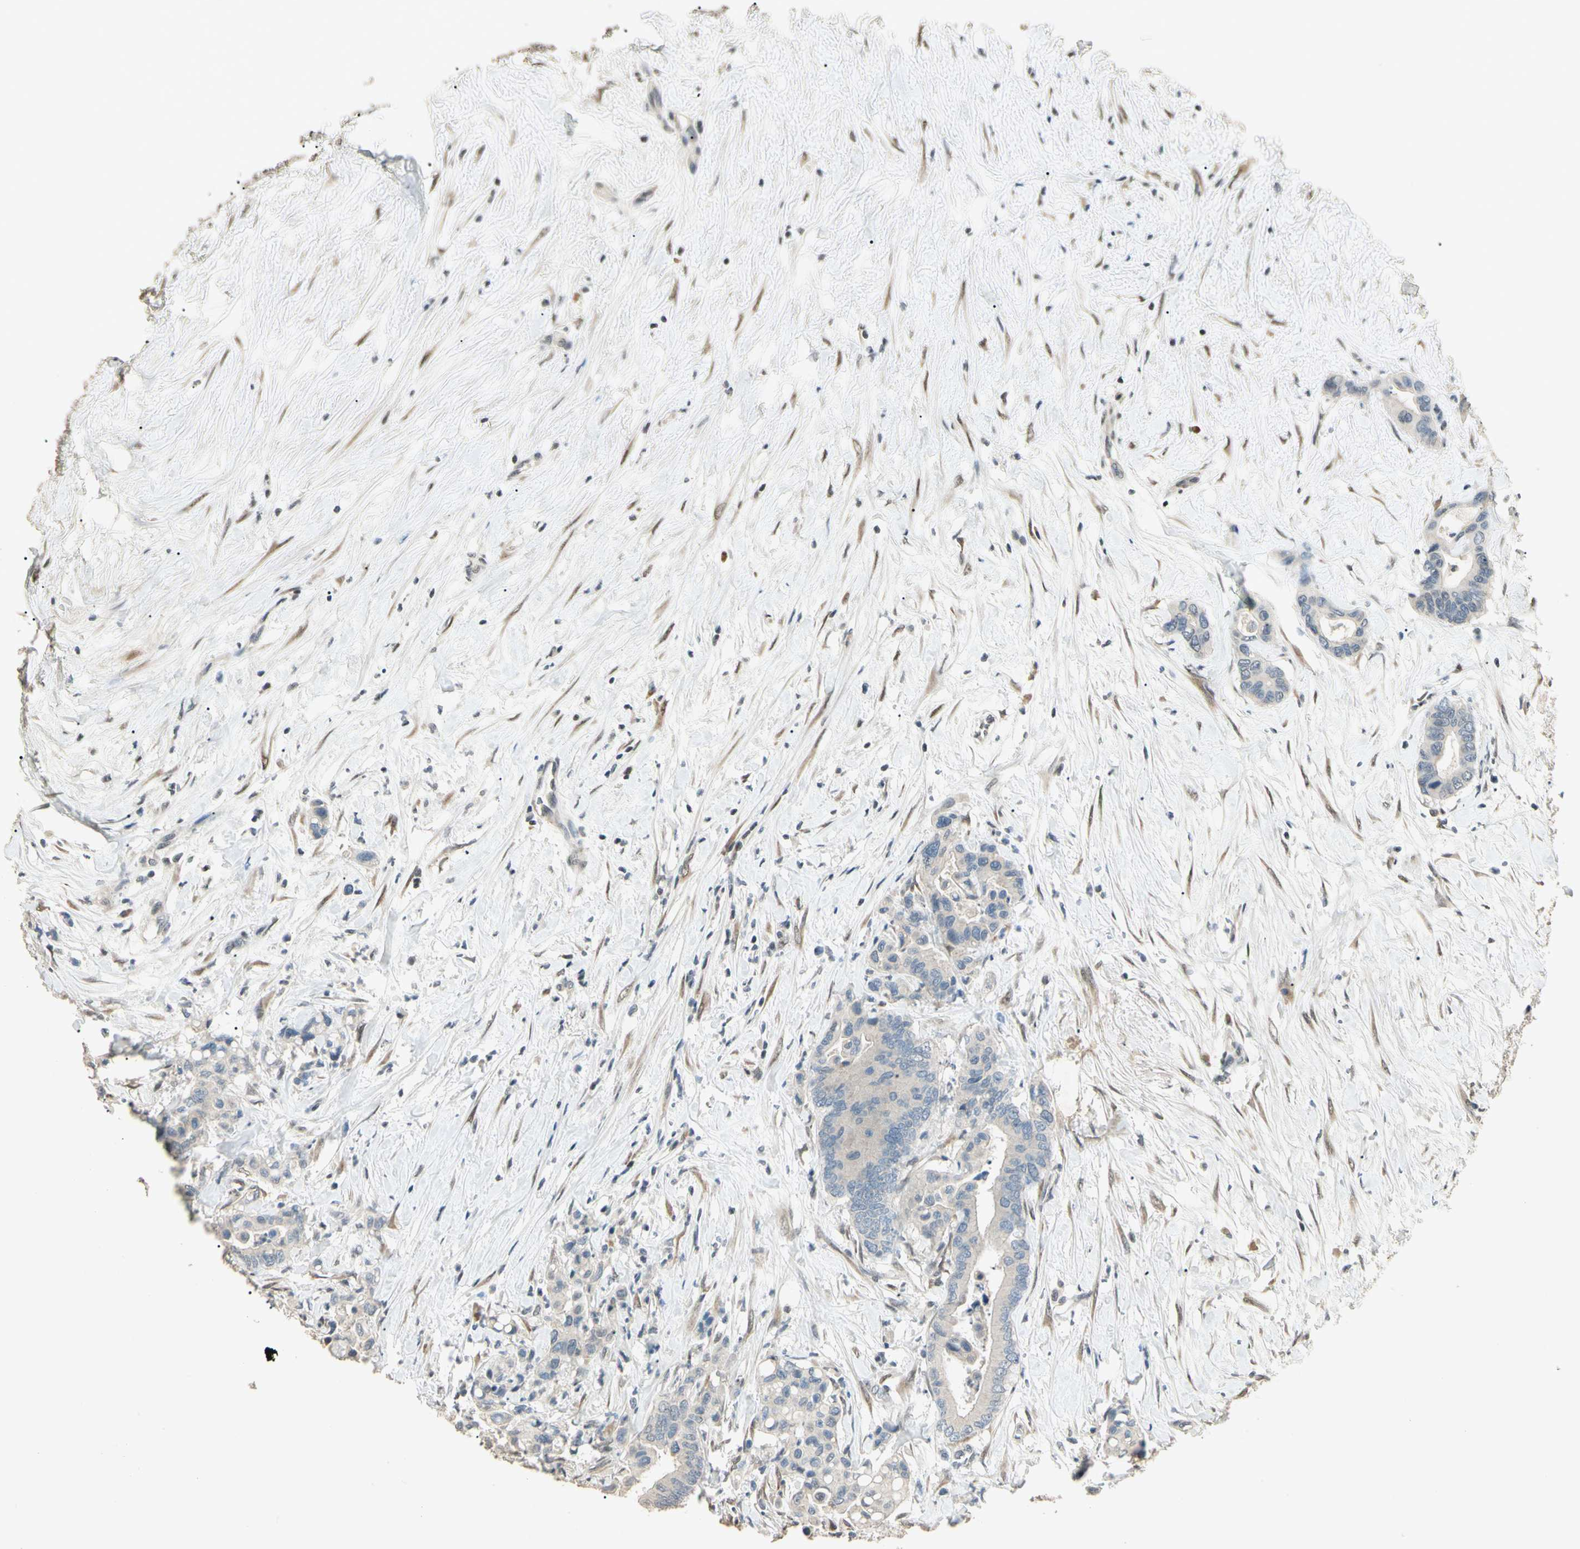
{"staining": {"intensity": "weak", "quantity": "<25%", "location": "cytoplasmic/membranous"}, "tissue": "colorectal cancer", "cell_type": "Tumor cells", "image_type": "cancer", "snomed": [{"axis": "morphology", "description": "Normal tissue, NOS"}, {"axis": "morphology", "description": "Adenocarcinoma, NOS"}, {"axis": "topography", "description": "Colon"}], "caption": "There is no significant staining in tumor cells of adenocarcinoma (colorectal).", "gene": "ZBTB4", "patient": {"sex": "male", "age": 82}}